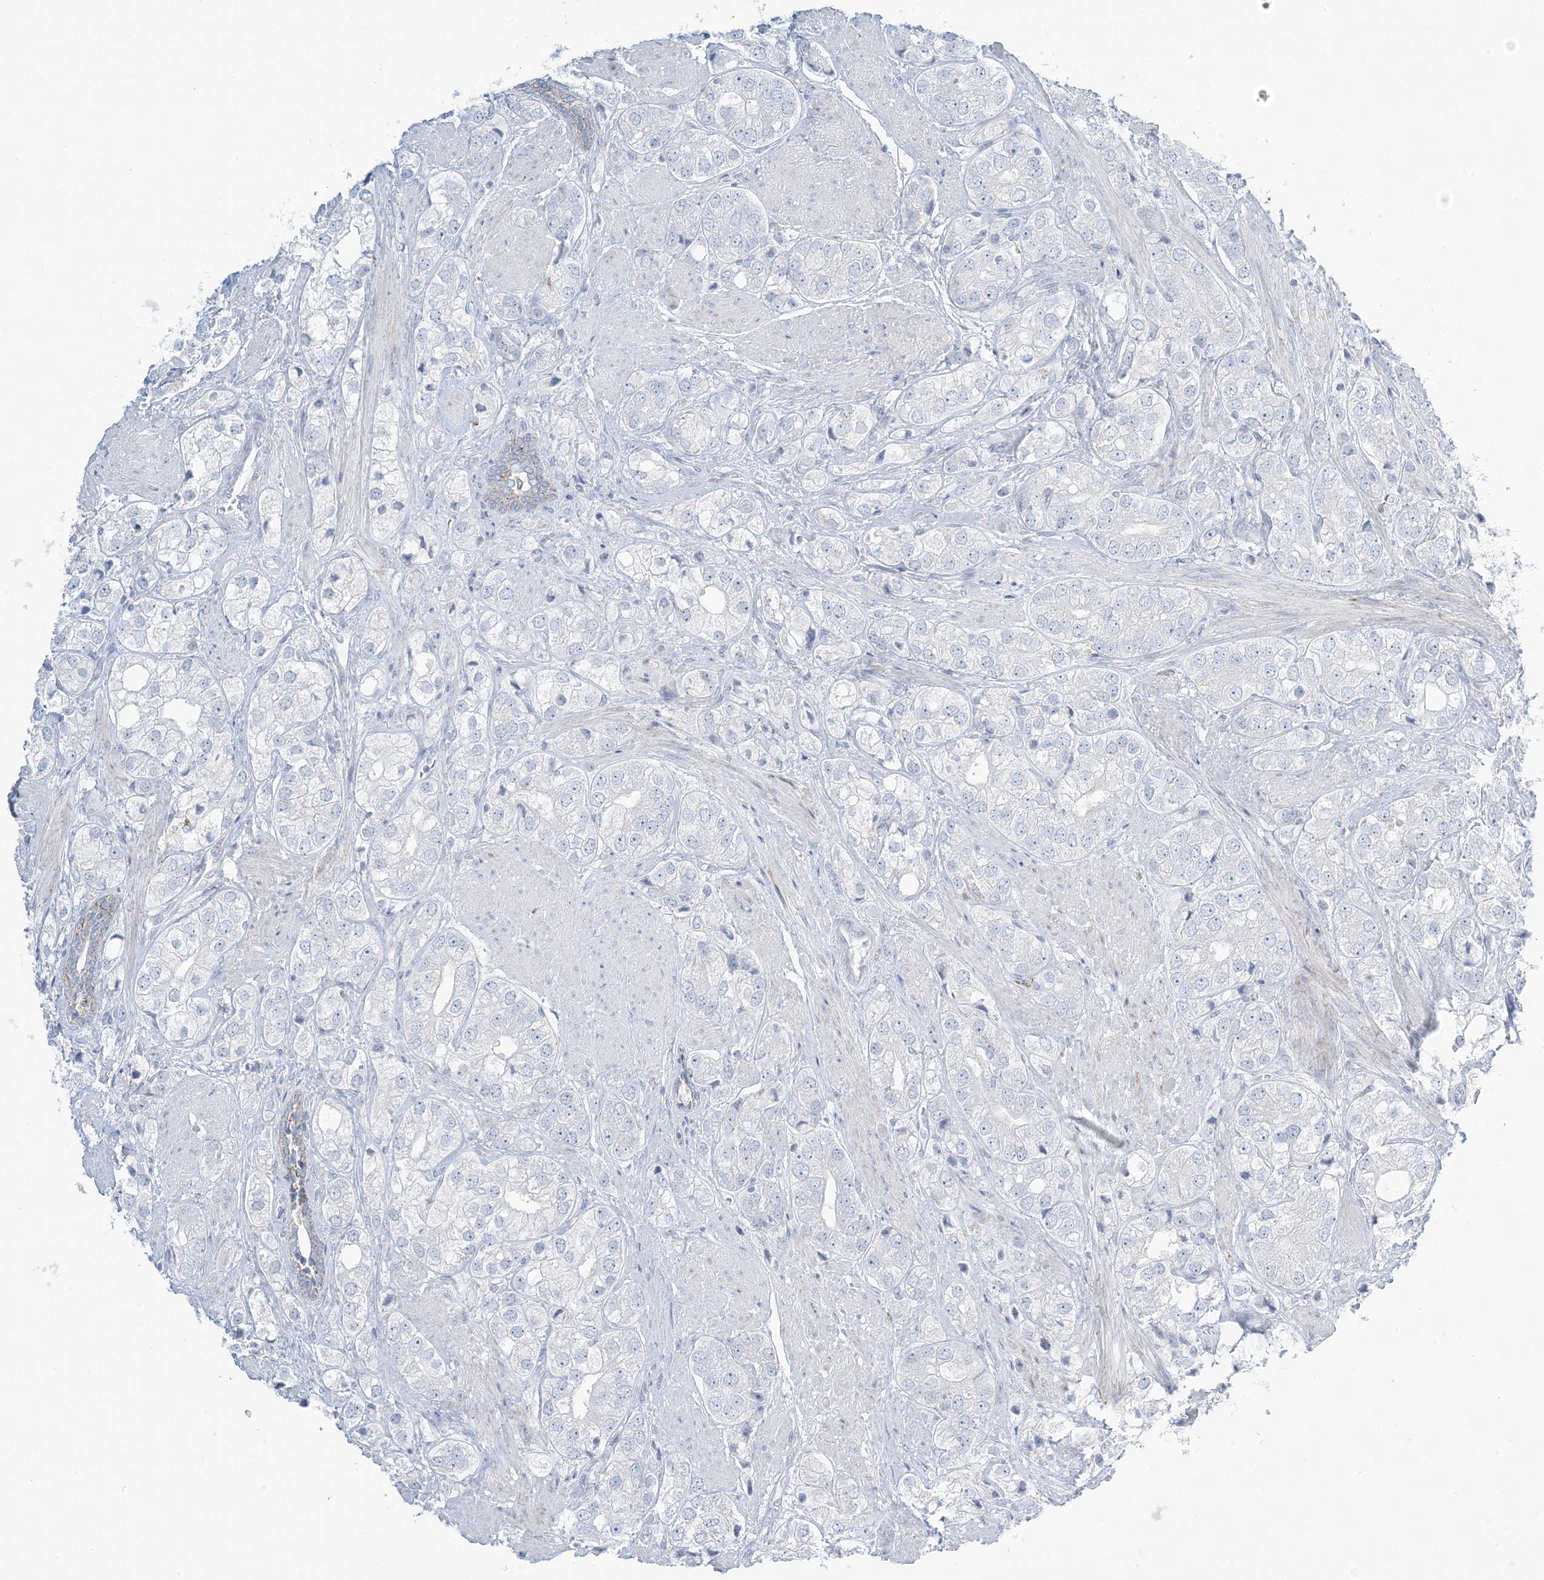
{"staining": {"intensity": "negative", "quantity": "none", "location": "none"}, "tissue": "prostate cancer", "cell_type": "Tumor cells", "image_type": "cancer", "snomed": [{"axis": "morphology", "description": "Adenocarcinoma, High grade"}, {"axis": "topography", "description": "Prostate"}], "caption": "Prostate adenocarcinoma (high-grade) was stained to show a protein in brown. There is no significant staining in tumor cells.", "gene": "ZDHHC4", "patient": {"sex": "male", "age": 50}}